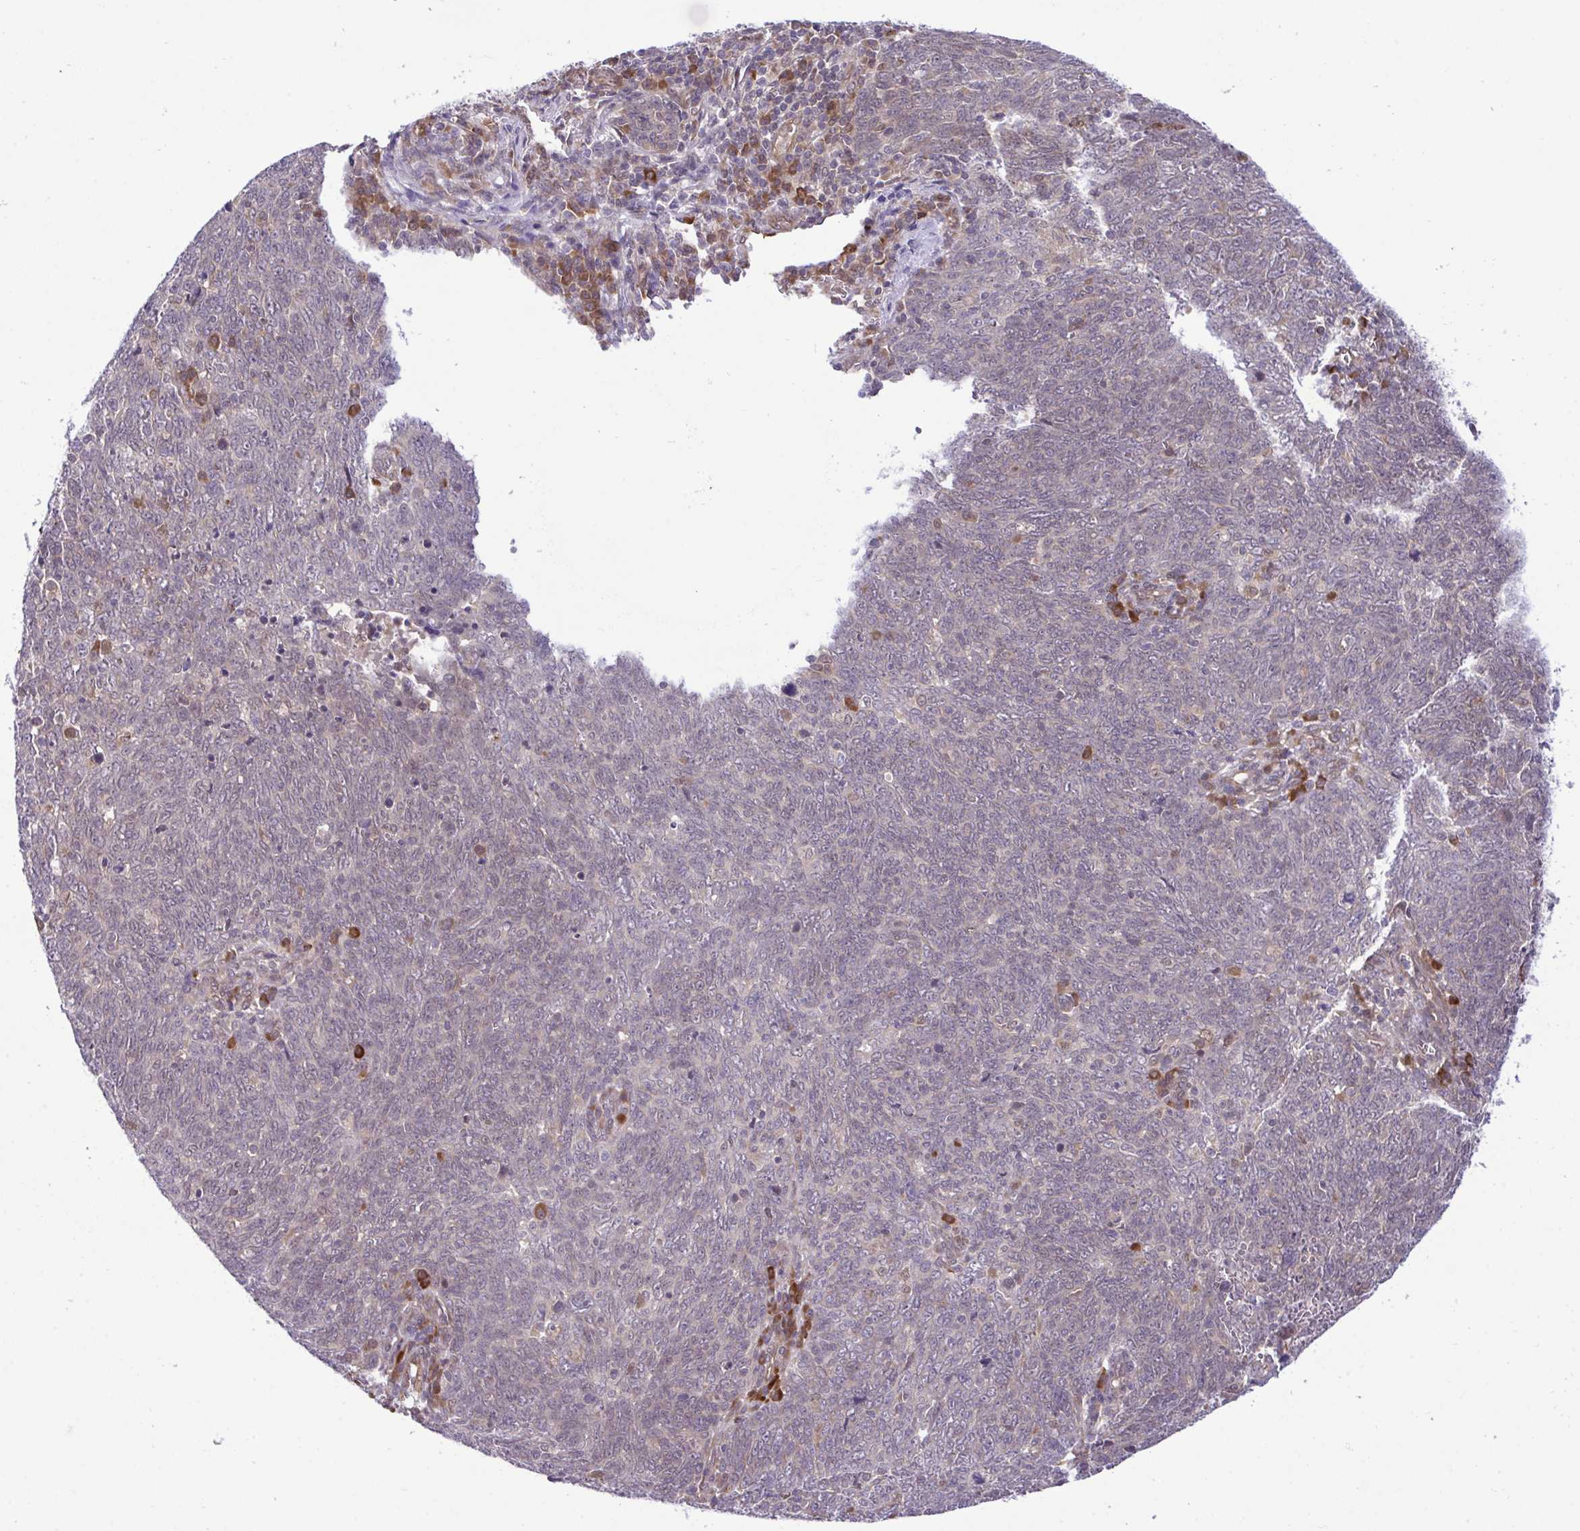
{"staining": {"intensity": "negative", "quantity": "none", "location": "none"}, "tissue": "lung cancer", "cell_type": "Tumor cells", "image_type": "cancer", "snomed": [{"axis": "morphology", "description": "Squamous cell carcinoma, NOS"}, {"axis": "topography", "description": "Lung"}], "caption": "The micrograph demonstrates no staining of tumor cells in lung cancer (squamous cell carcinoma).", "gene": "CMPK1", "patient": {"sex": "female", "age": 72}}